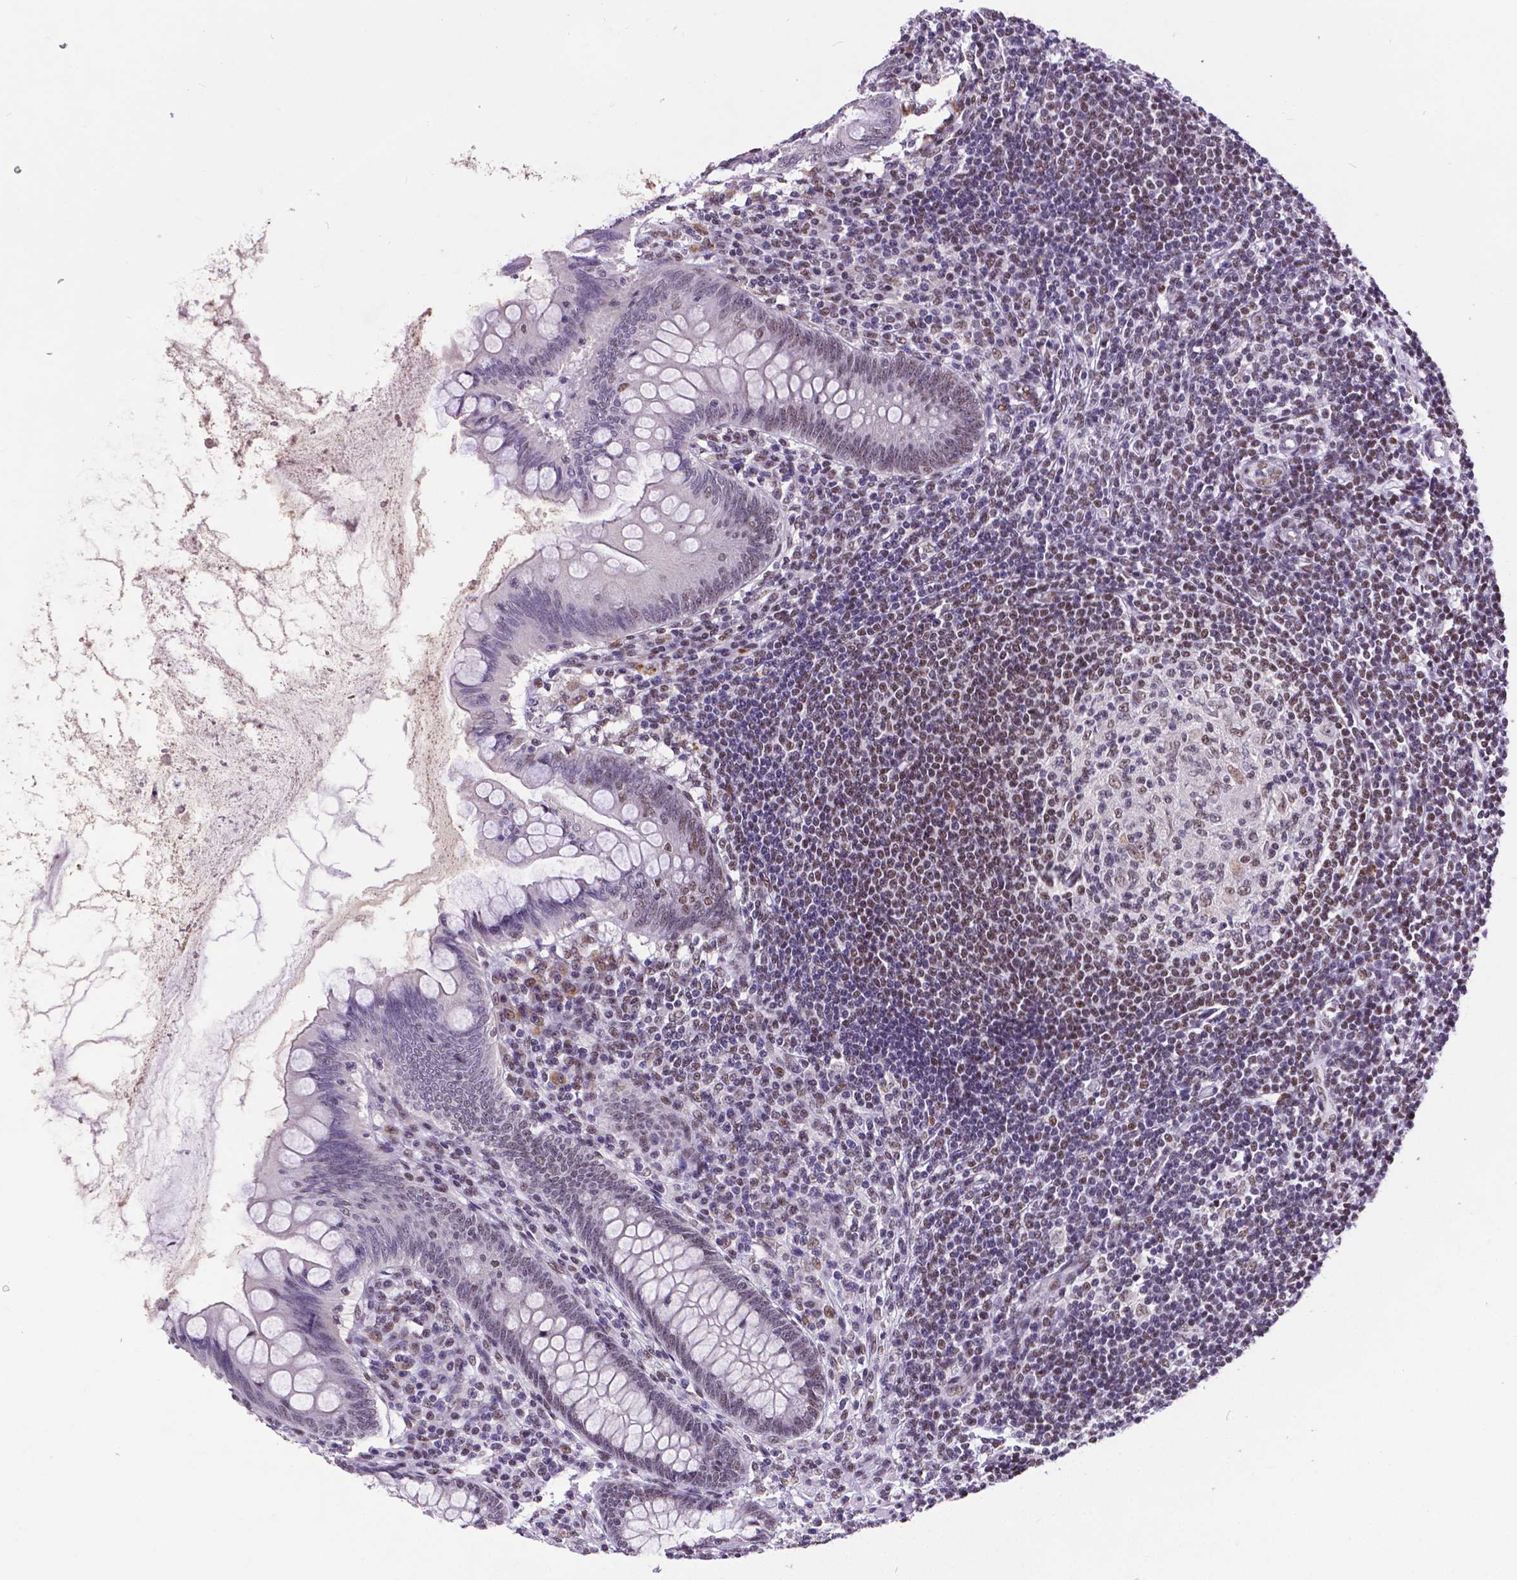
{"staining": {"intensity": "moderate", "quantity": "25%-75%", "location": "nuclear"}, "tissue": "appendix", "cell_type": "Glandular cells", "image_type": "normal", "snomed": [{"axis": "morphology", "description": "Normal tissue, NOS"}, {"axis": "topography", "description": "Appendix"}], "caption": "Immunohistochemistry photomicrograph of benign appendix: appendix stained using immunohistochemistry demonstrates medium levels of moderate protein expression localized specifically in the nuclear of glandular cells, appearing as a nuclear brown color.", "gene": "ATRX", "patient": {"sex": "female", "age": 57}}